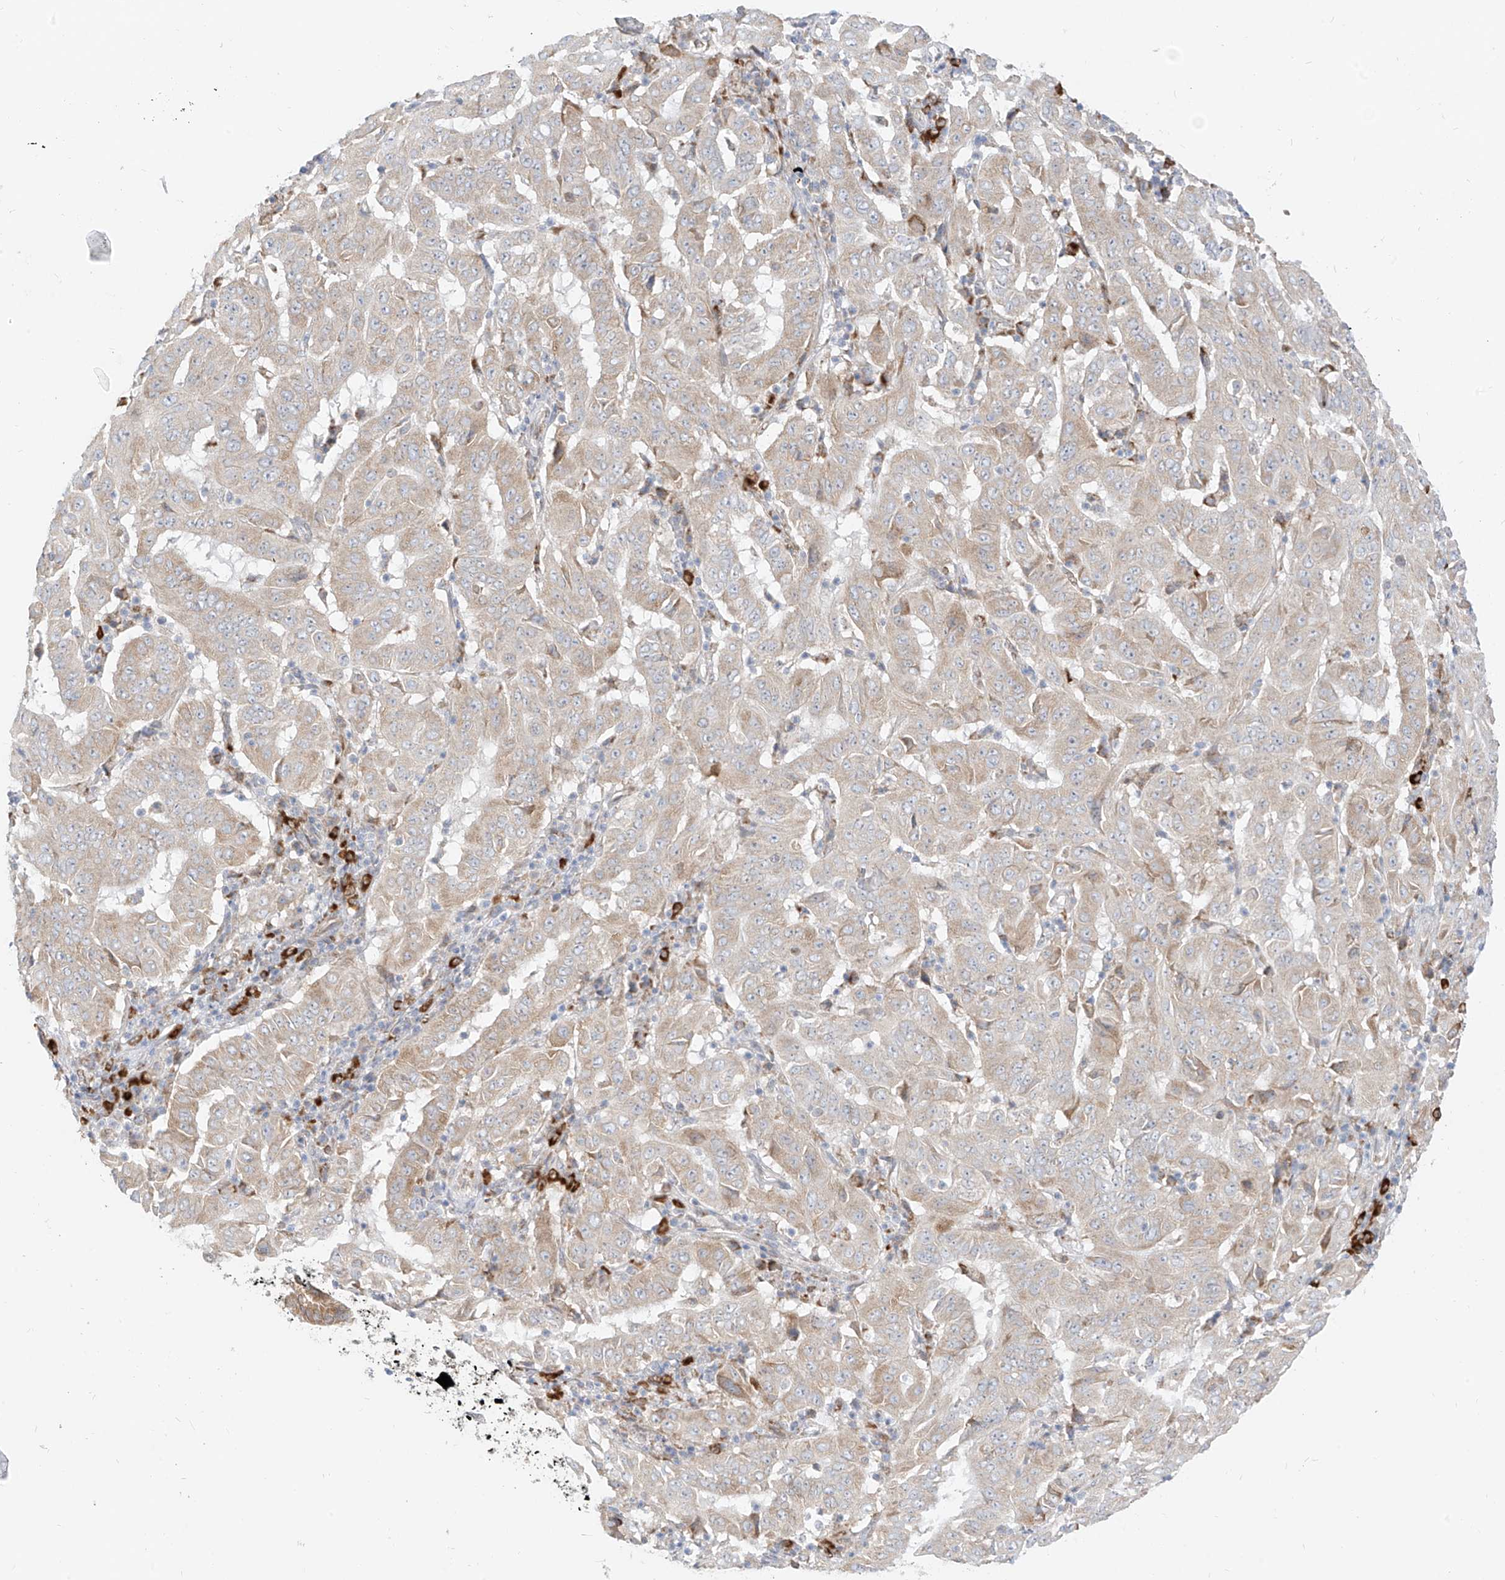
{"staining": {"intensity": "moderate", "quantity": "25%-75%", "location": "cytoplasmic/membranous"}, "tissue": "pancreatic cancer", "cell_type": "Tumor cells", "image_type": "cancer", "snomed": [{"axis": "morphology", "description": "Adenocarcinoma, NOS"}, {"axis": "topography", "description": "Pancreas"}], "caption": "DAB immunohistochemical staining of adenocarcinoma (pancreatic) shows moderate cytoplasmic/membranous protein staining in approximately 25%-75% of tumor cells.", "gene": "STT3A", "patient": {"sex": "male", "age": 63}}